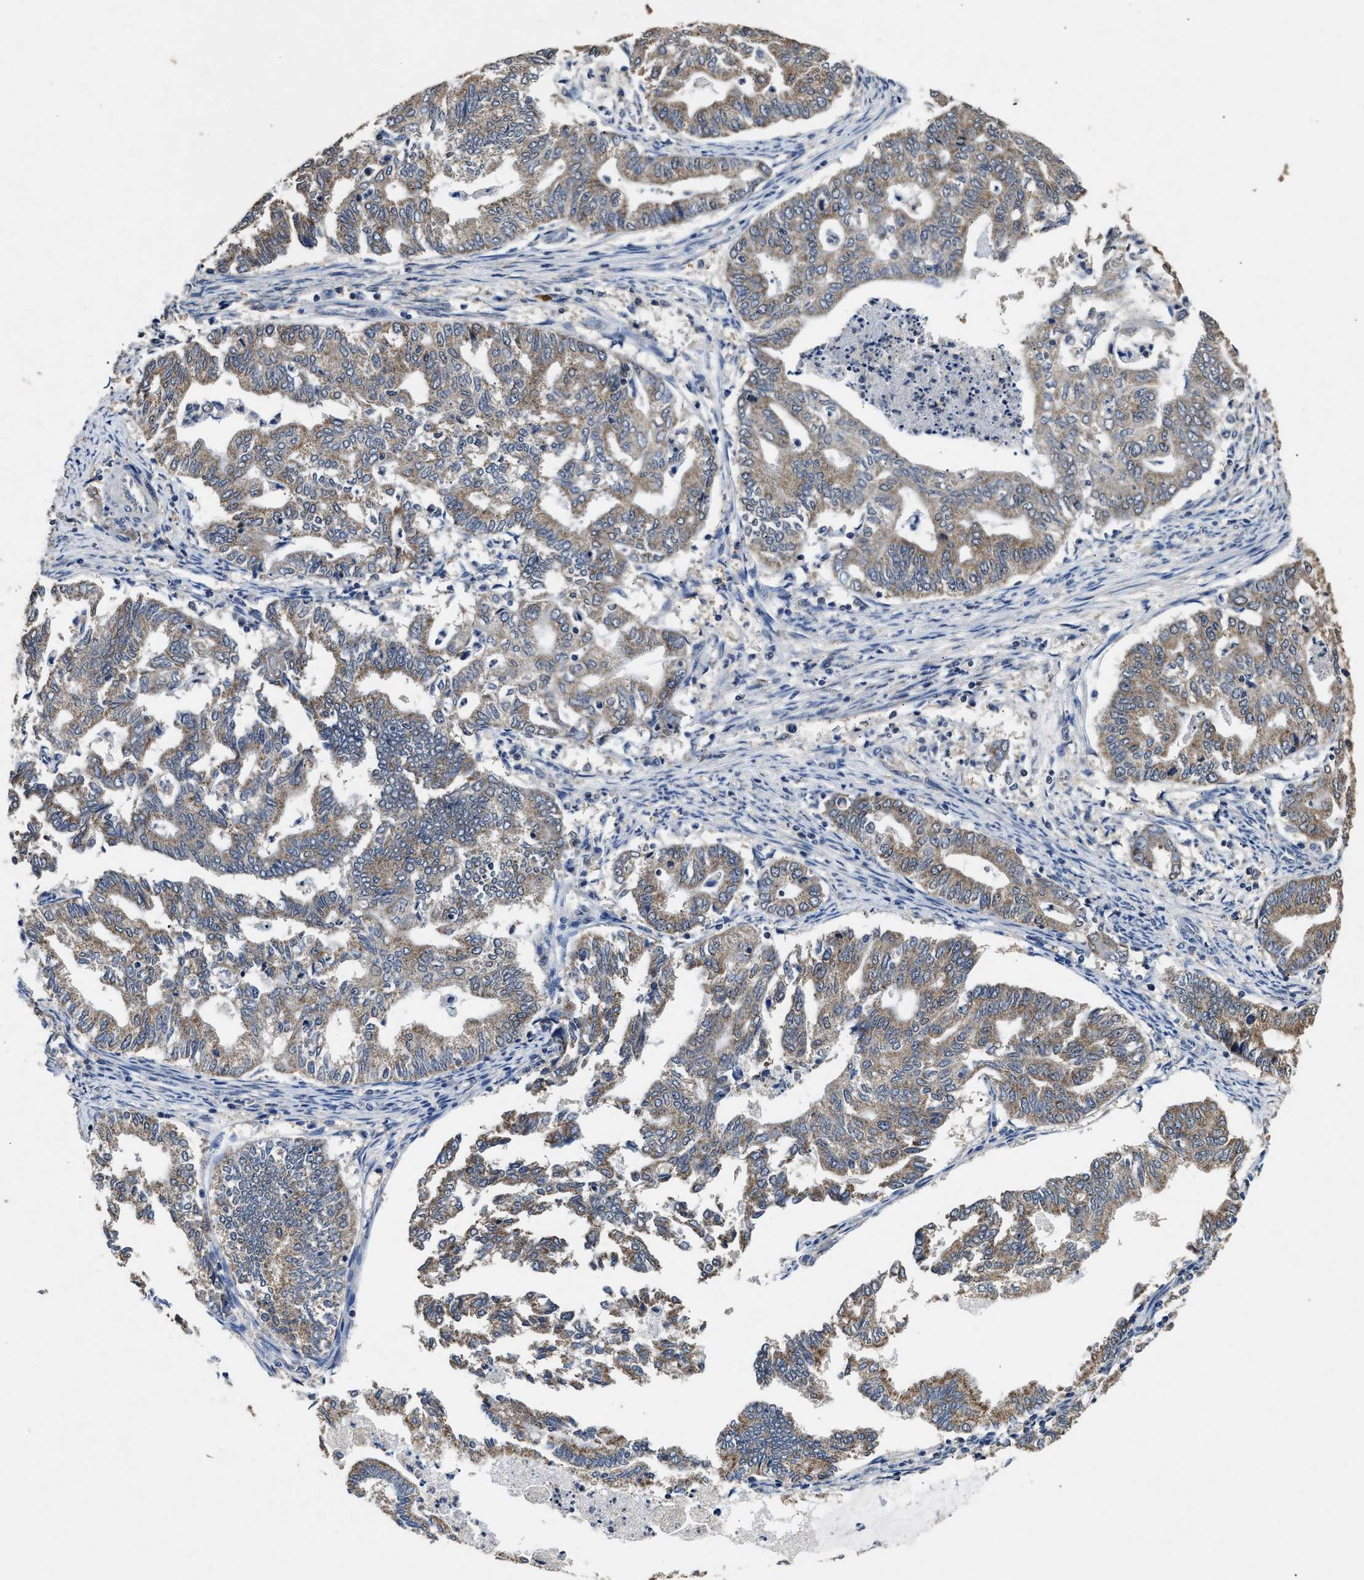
{"staining": {"intensity": "moderate", "quantity": ">75%", "location": "cytoplasmic/membranous"}, "tissue": "endometrial cancer", "cell_type": "Tumor cells", "image_type": "cancer", "snomed": [{"axis": "morphology", "description": "Adenocarcinoma, NOS"}, {"axis": "topography", "description": "Endometrium"}], "caption": "Immunohistochemistry staining of endometrial cancer (adenocarcinoma), which shows medium levels of moderate cytoplasmic/membranous expression in about >75% of tumor cells indicating moderate cytoplasmic/membranous protein expression. The staining was performed using DAB (brown) for protein detection and nuclei were counterstained in hematoxylin (blue).", "gene": "ACAT2", "patient": {"sex": "female", "age": 79}}